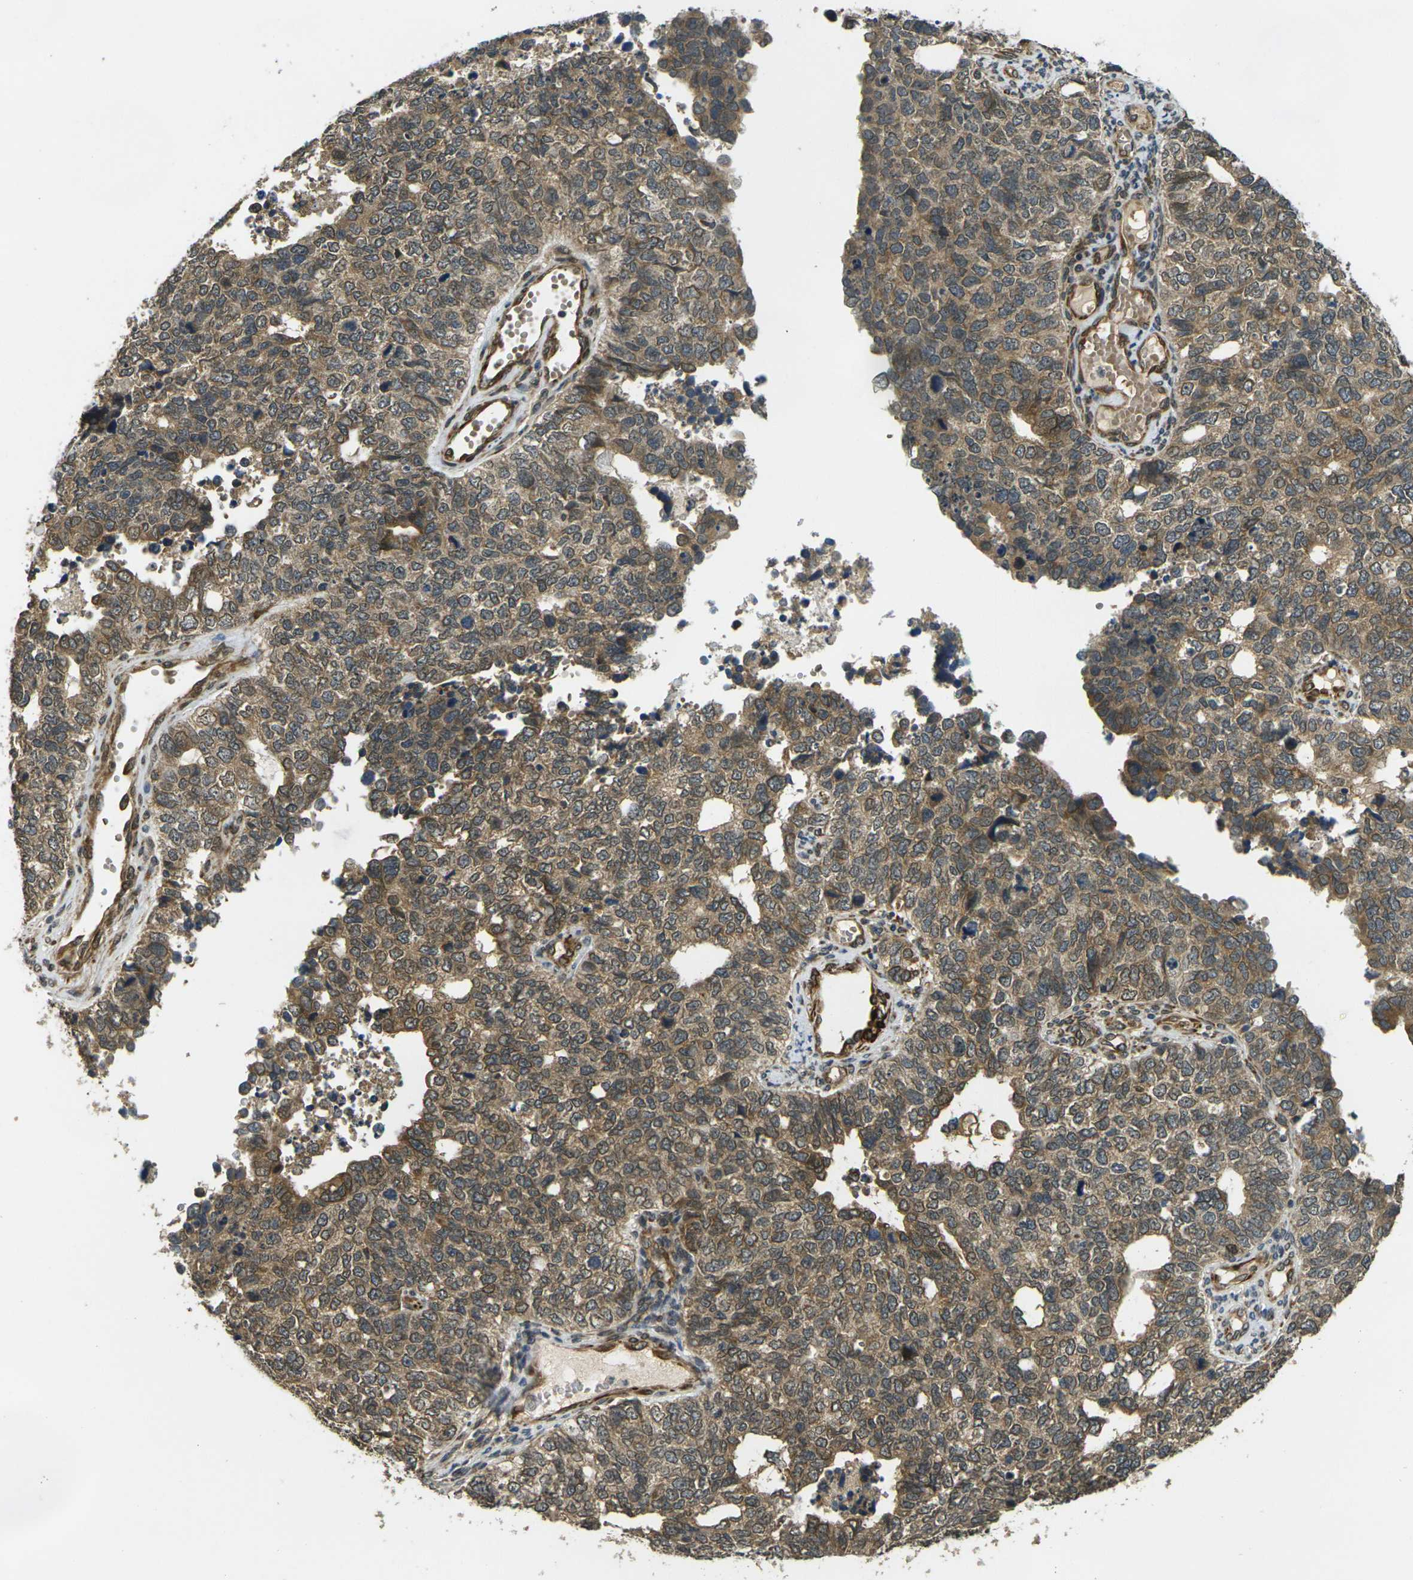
{"staining": {"intensity": "moderate", "quantity": "25%-75%", "location": "cytoplasmic/membranous"}, "tissue": "cervical cancer", "cell_type": "Tumor cells", "image_type": "cancer", "snomed": [{"axis": "morphology", "description": "Squamous cell carcinoma, NOS"}, {"axis": "topography", "description": "Cervix"}], "caption": "DAB immunohistochemical staining of cervical cancer (squamous cell carcinoma) exhibits moderate cytoplasmic/membranous protein expression in about 25%-75% of tumor cells.", "gene": "FUT11", "patient": {"sex": "female", "age": 63}}